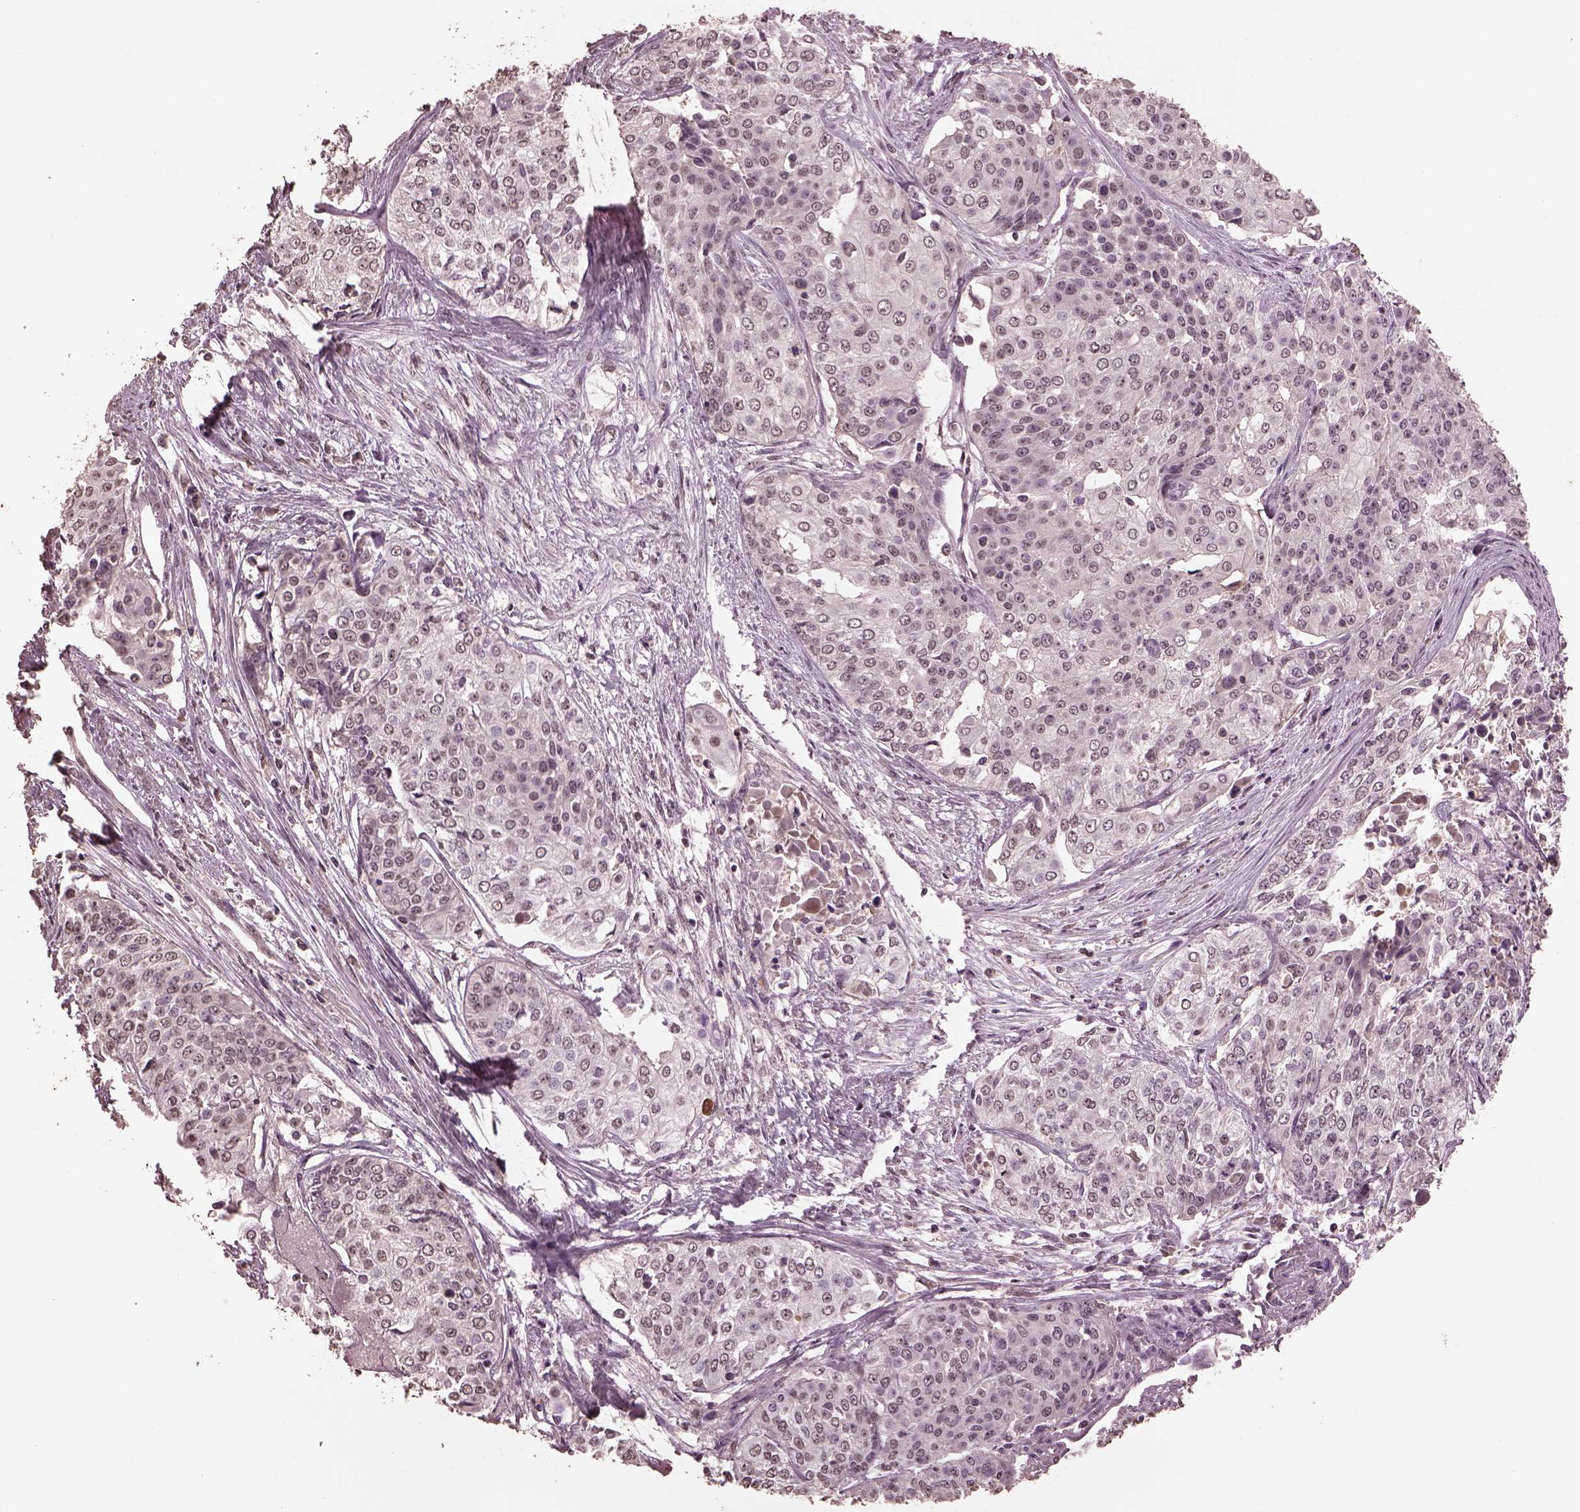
{"staining": {"intensity": "negative", "quantity": "none", "location": "none"}, "tissue": "cervical cancer", "cell_type": "Tumor cells", "image_type": "cancer", "snomed": [{"axis": "morphology", "description": "Squamous cell carcinoma, NOS"}, {"axis": "topography", "description": "Cervix"}], "caption": "Cervical cancer stained for a protein using IHC reveals no positivity tumor cells.", "gene": "CPT1C", "patient": {"sex": "female", "age": 39}}